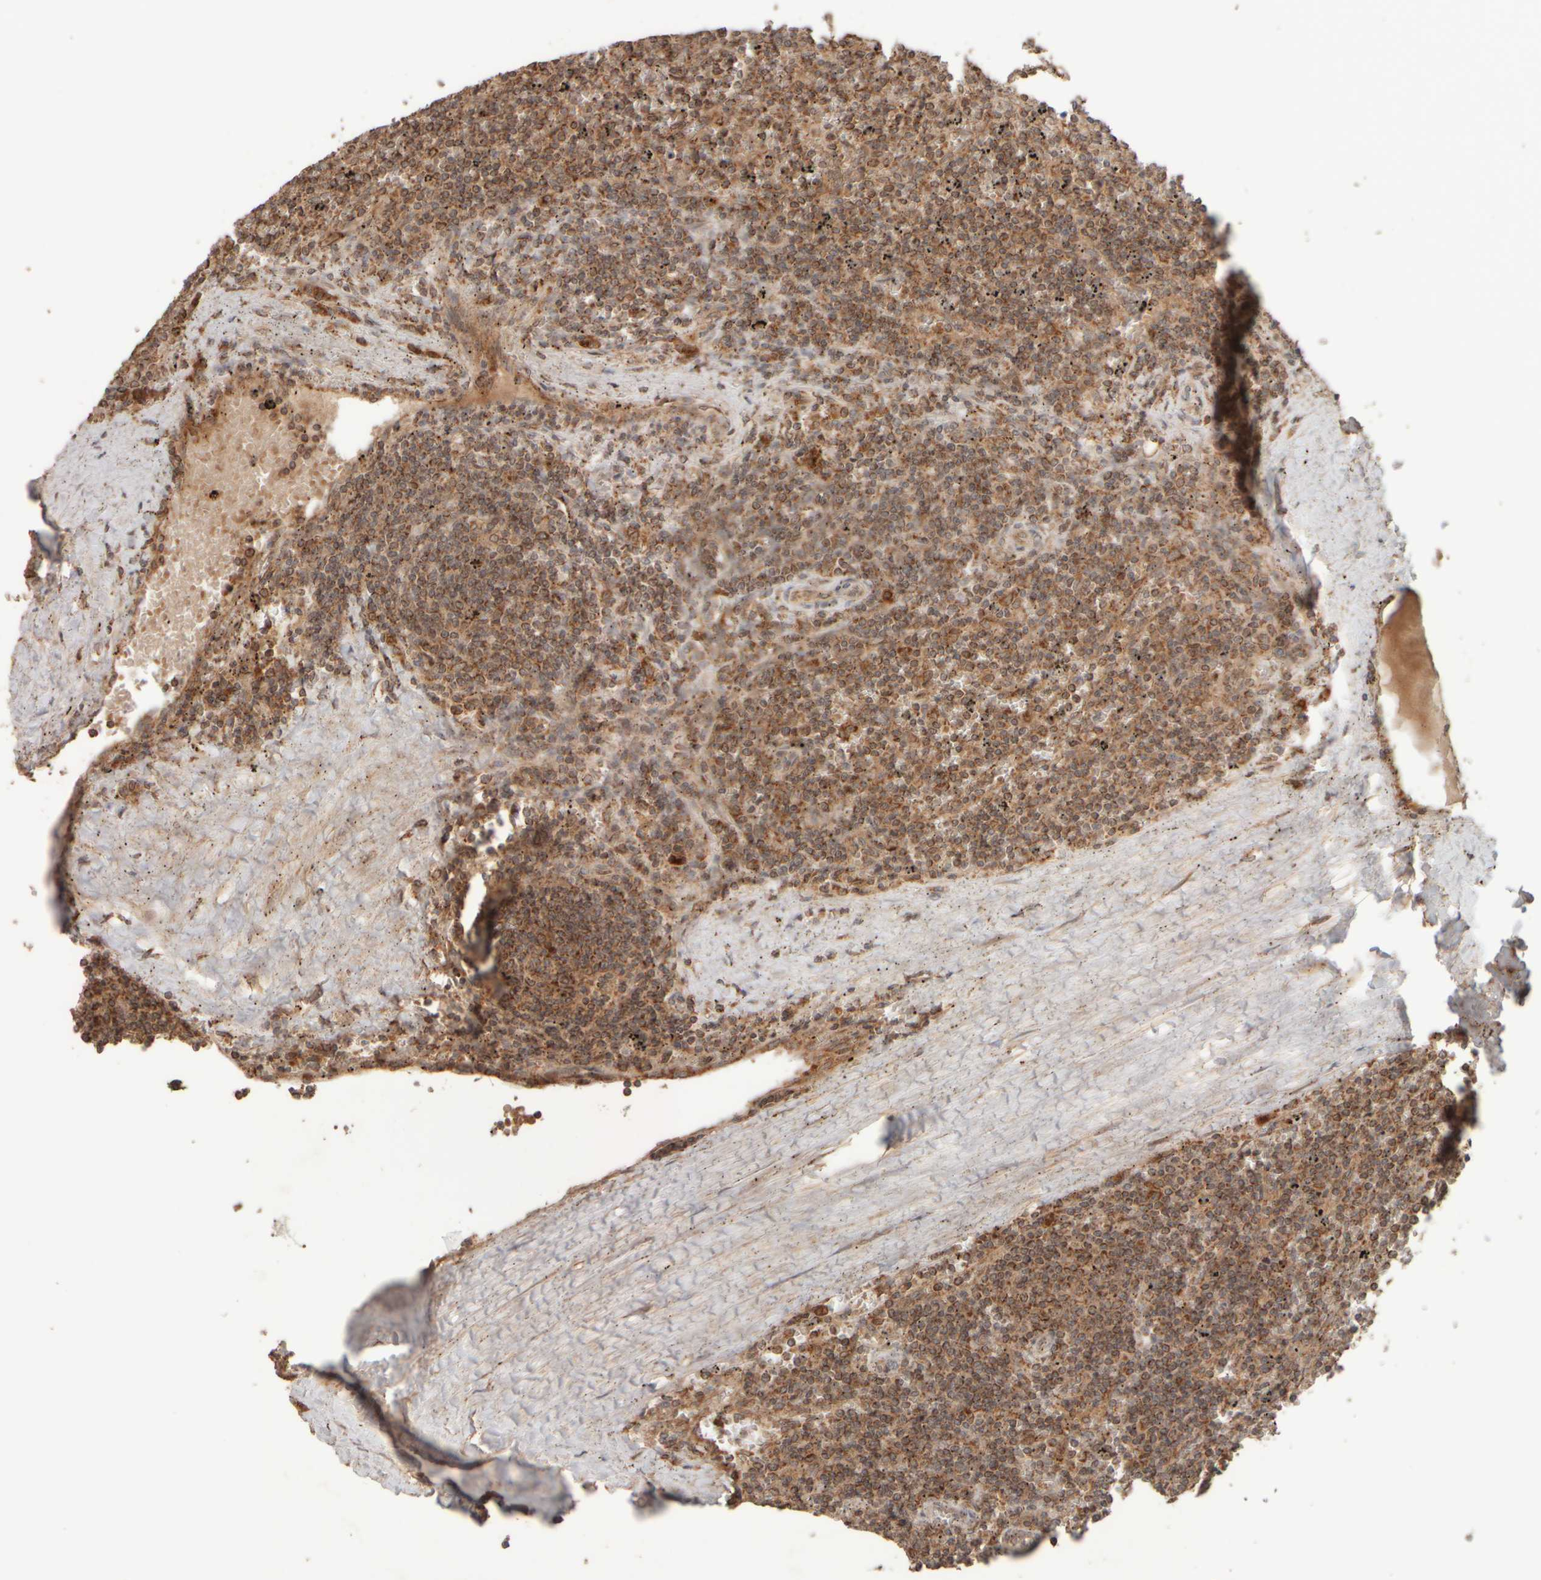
{"staining": {"intensity": "moderate", "quantity": ">75%", "location": "cytoplasmic/membranous"}, "tissue": "lymphoma", "cell_type": "Tumor cells", "image_type": "cancer", "snomed": [{"axis": "morphology", "description": "Malignant lymphoma, non-Hodgkin's type, Low grade"}, {"axis": "topography", "description": "Spleen"}], "caption": "Malignant lymphoma, non-Hodgkin's type (low-grade) tissue reveals moderate cytoplasmic/membranous expression in approximately >75% of tumor cells, visualized by immunohistochemistry. (DAB (3,3'-diaminobenzidine) IHC, brown staining for protein, blue staining for nuclei).", "gene": "EIF2B3", "patient": {"sex": "female", "age": 50}}